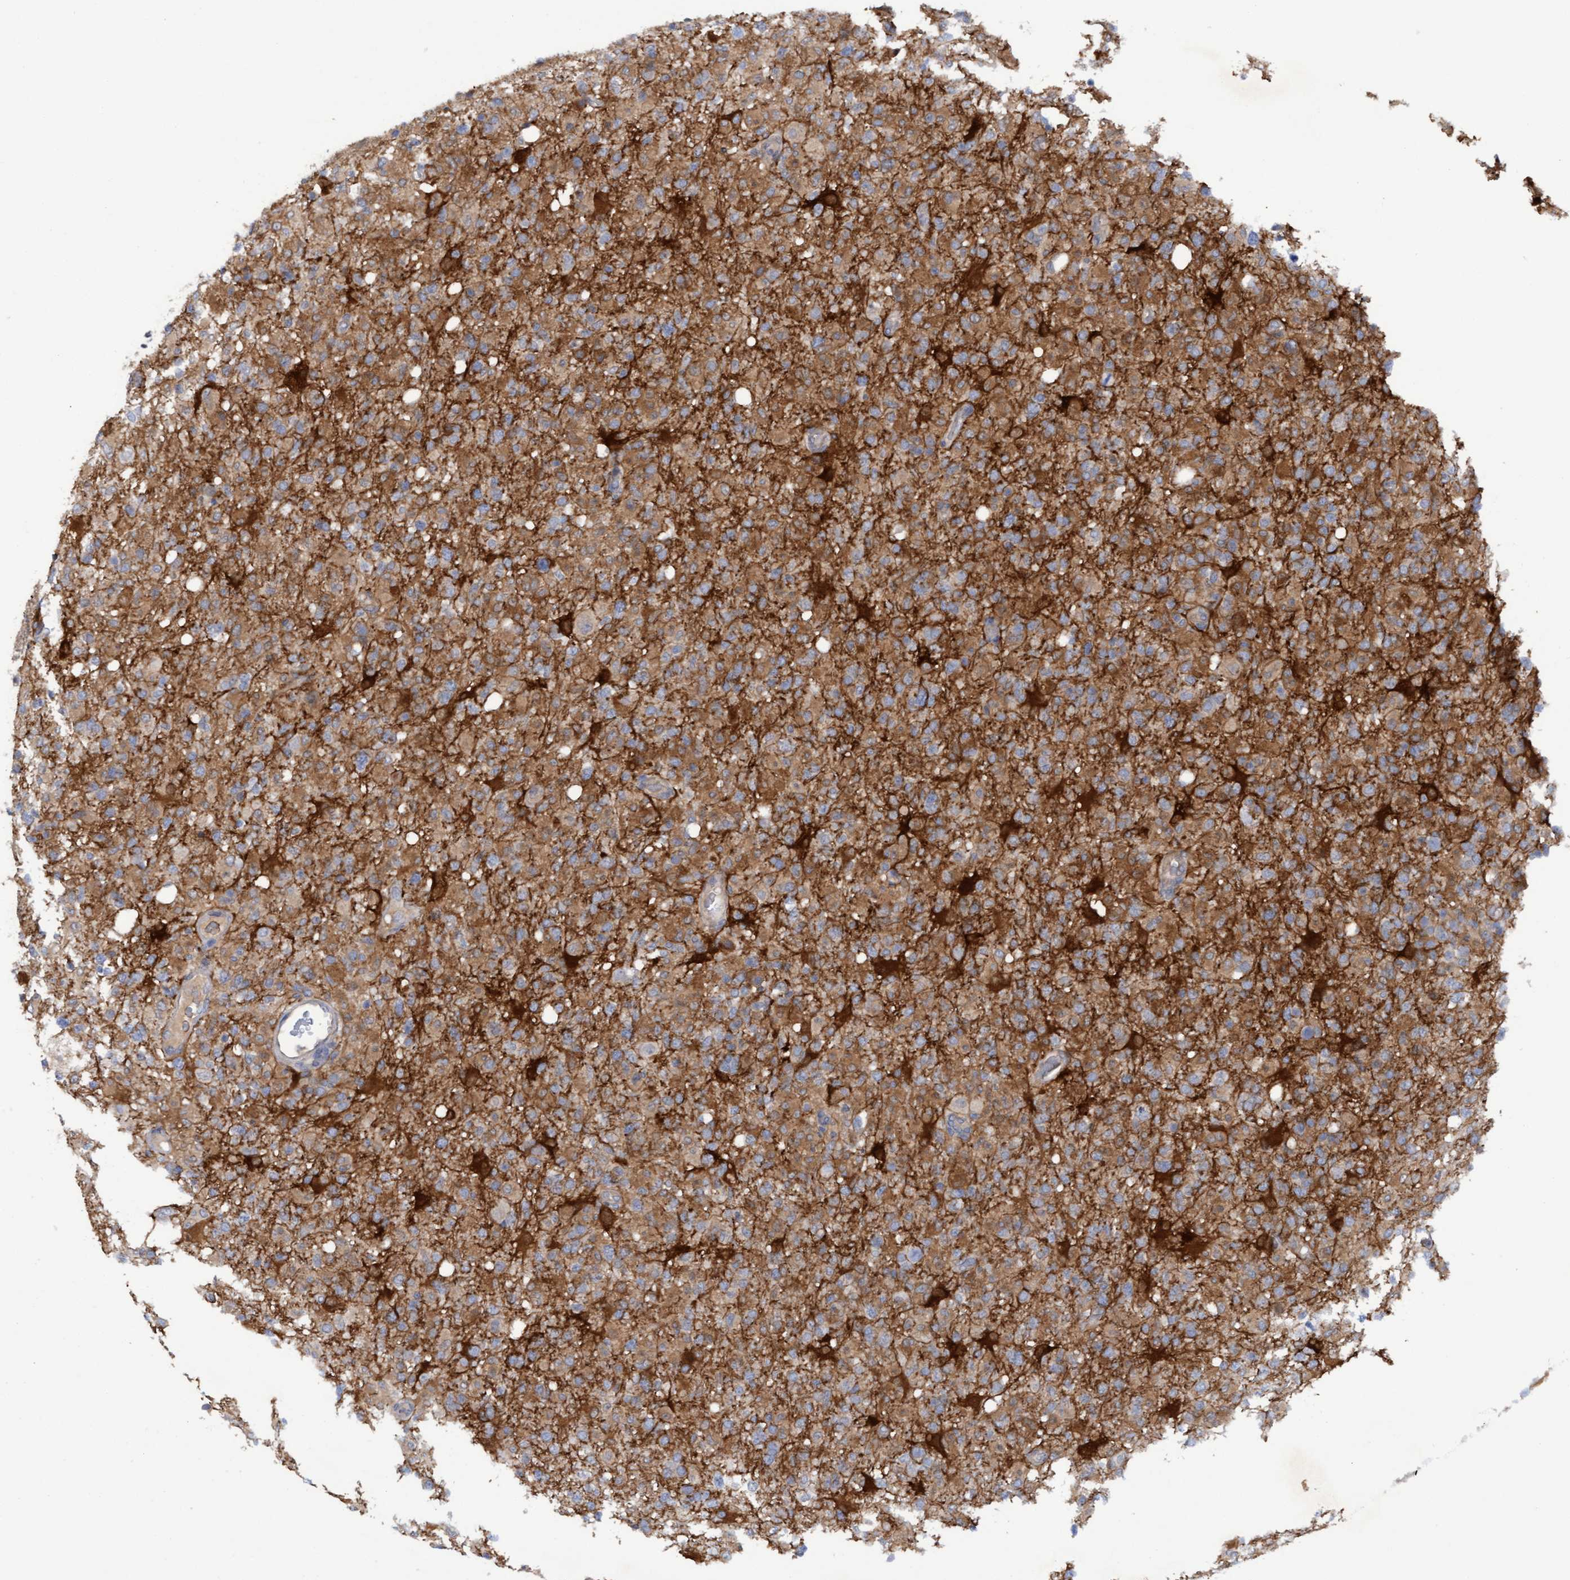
{"staining": {"intensity": "moderate", "quantity": "25%-75%", "location": "cytoplasmic/membranous"}, "tissue": "glioma", "cell_type": "Tumor cells", "image_type": "cancer", "snomed": [{"axis": "morphology", "description": "Glioma, malignant, High grade"}, {"axis": "topography", "description": "Brain"}], "caption": "Protein analysis of glioma tissue displays moderate cytoplasmic/membranous expression in about 25%-75% of tumor cells. (Stains: DAB (3,3'-diaminobenzidine) in brown, nuclei in blue, Microscopy: brightfield microscopy at high magnification).", "gene": "PLCD1", "patient": {"sex": "female", "age": 57}}